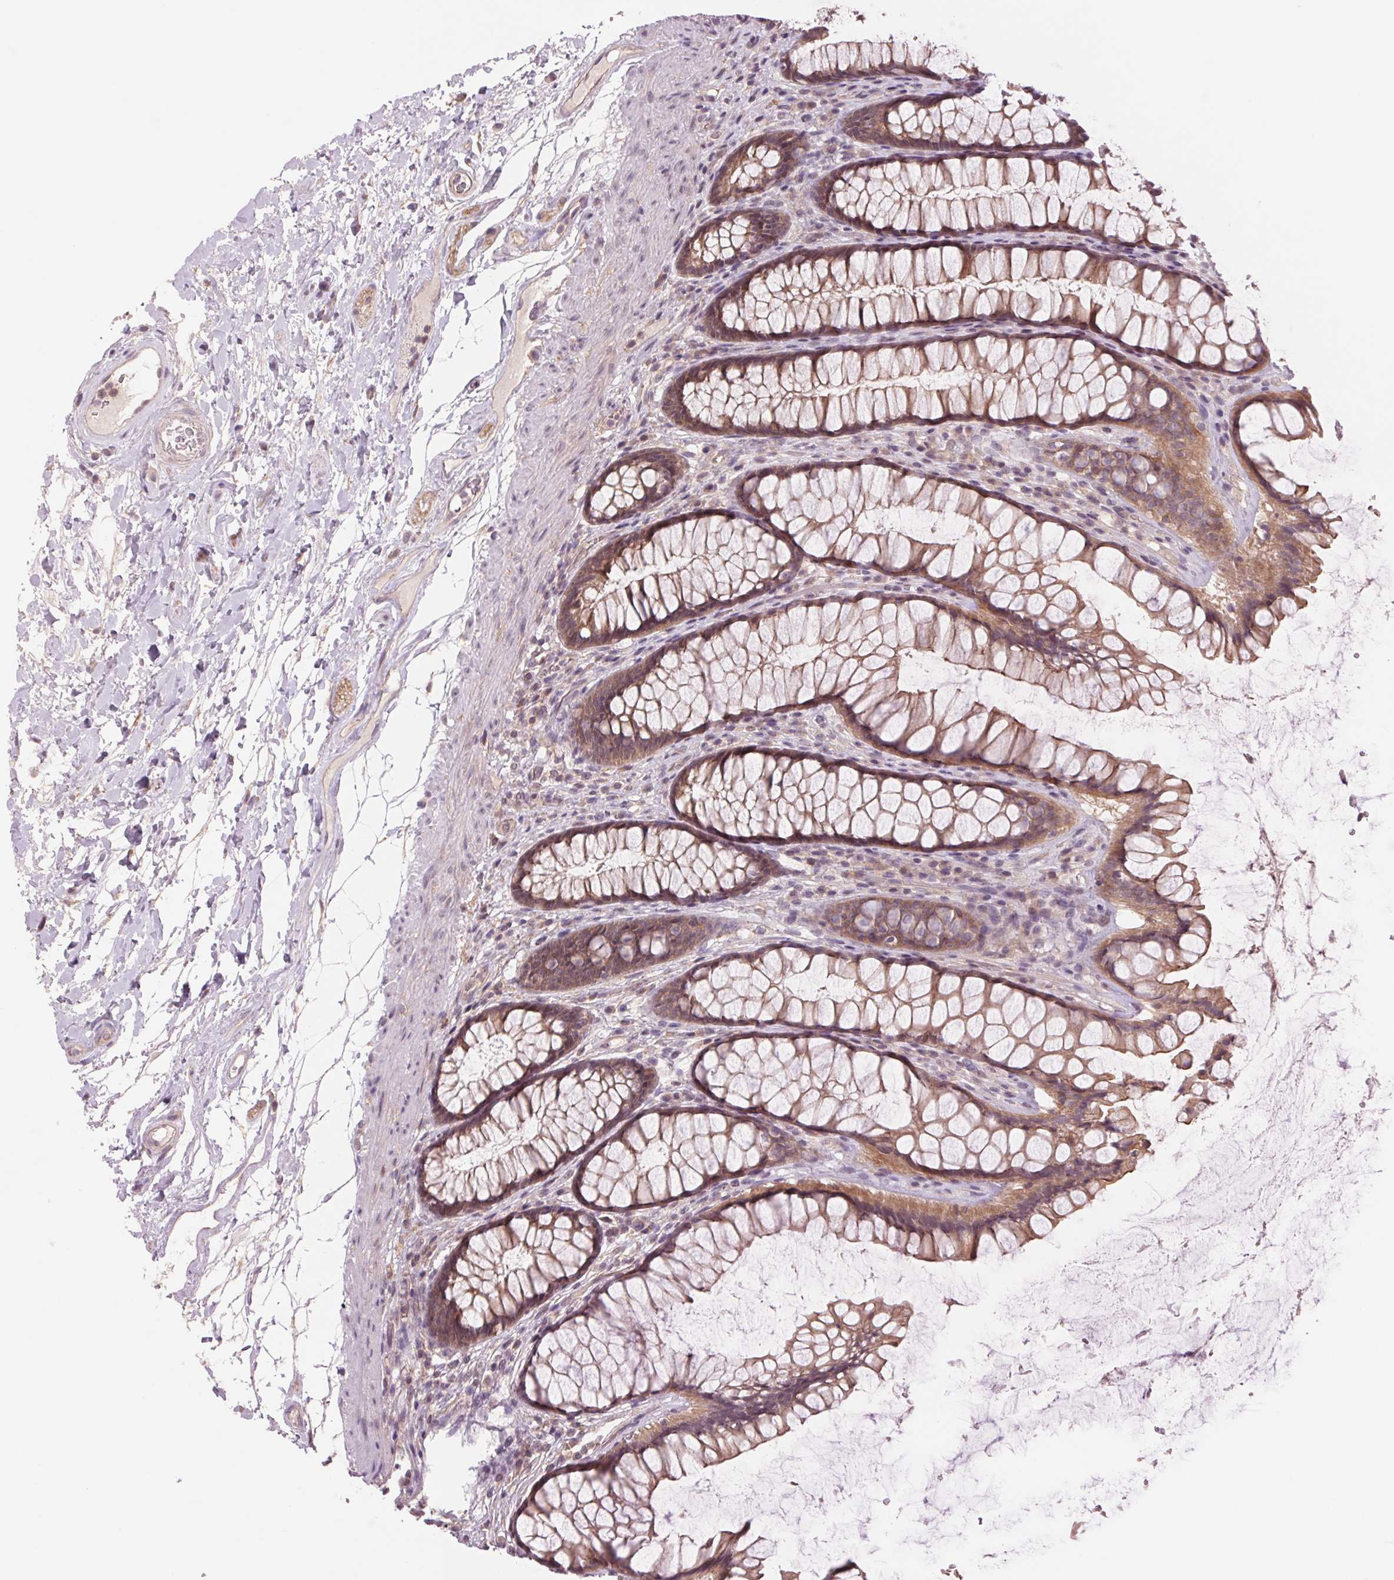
{"staining": {"intensity": "weak", "quantity": ">75%", "location": "cytoplasmic/membranous"}, "tissue": "rectum", "cell_type": "Glandular cells", "image_type": "normal", "snomed": [{"axis": "morphology", "description": "Normal tissue, NOS"}, {"axis": "topography", "description": "Rectum"}], "caption": "Protein expression analysis of benign rectum reveals weak cytoplasmic/membranous expression in about >75% of glandular cells. (brown staining indicates protein expression, while blue staining denotes nuclei).", "gene": "SH3RF2", "patient": {"sex": "male", "age": 72}}